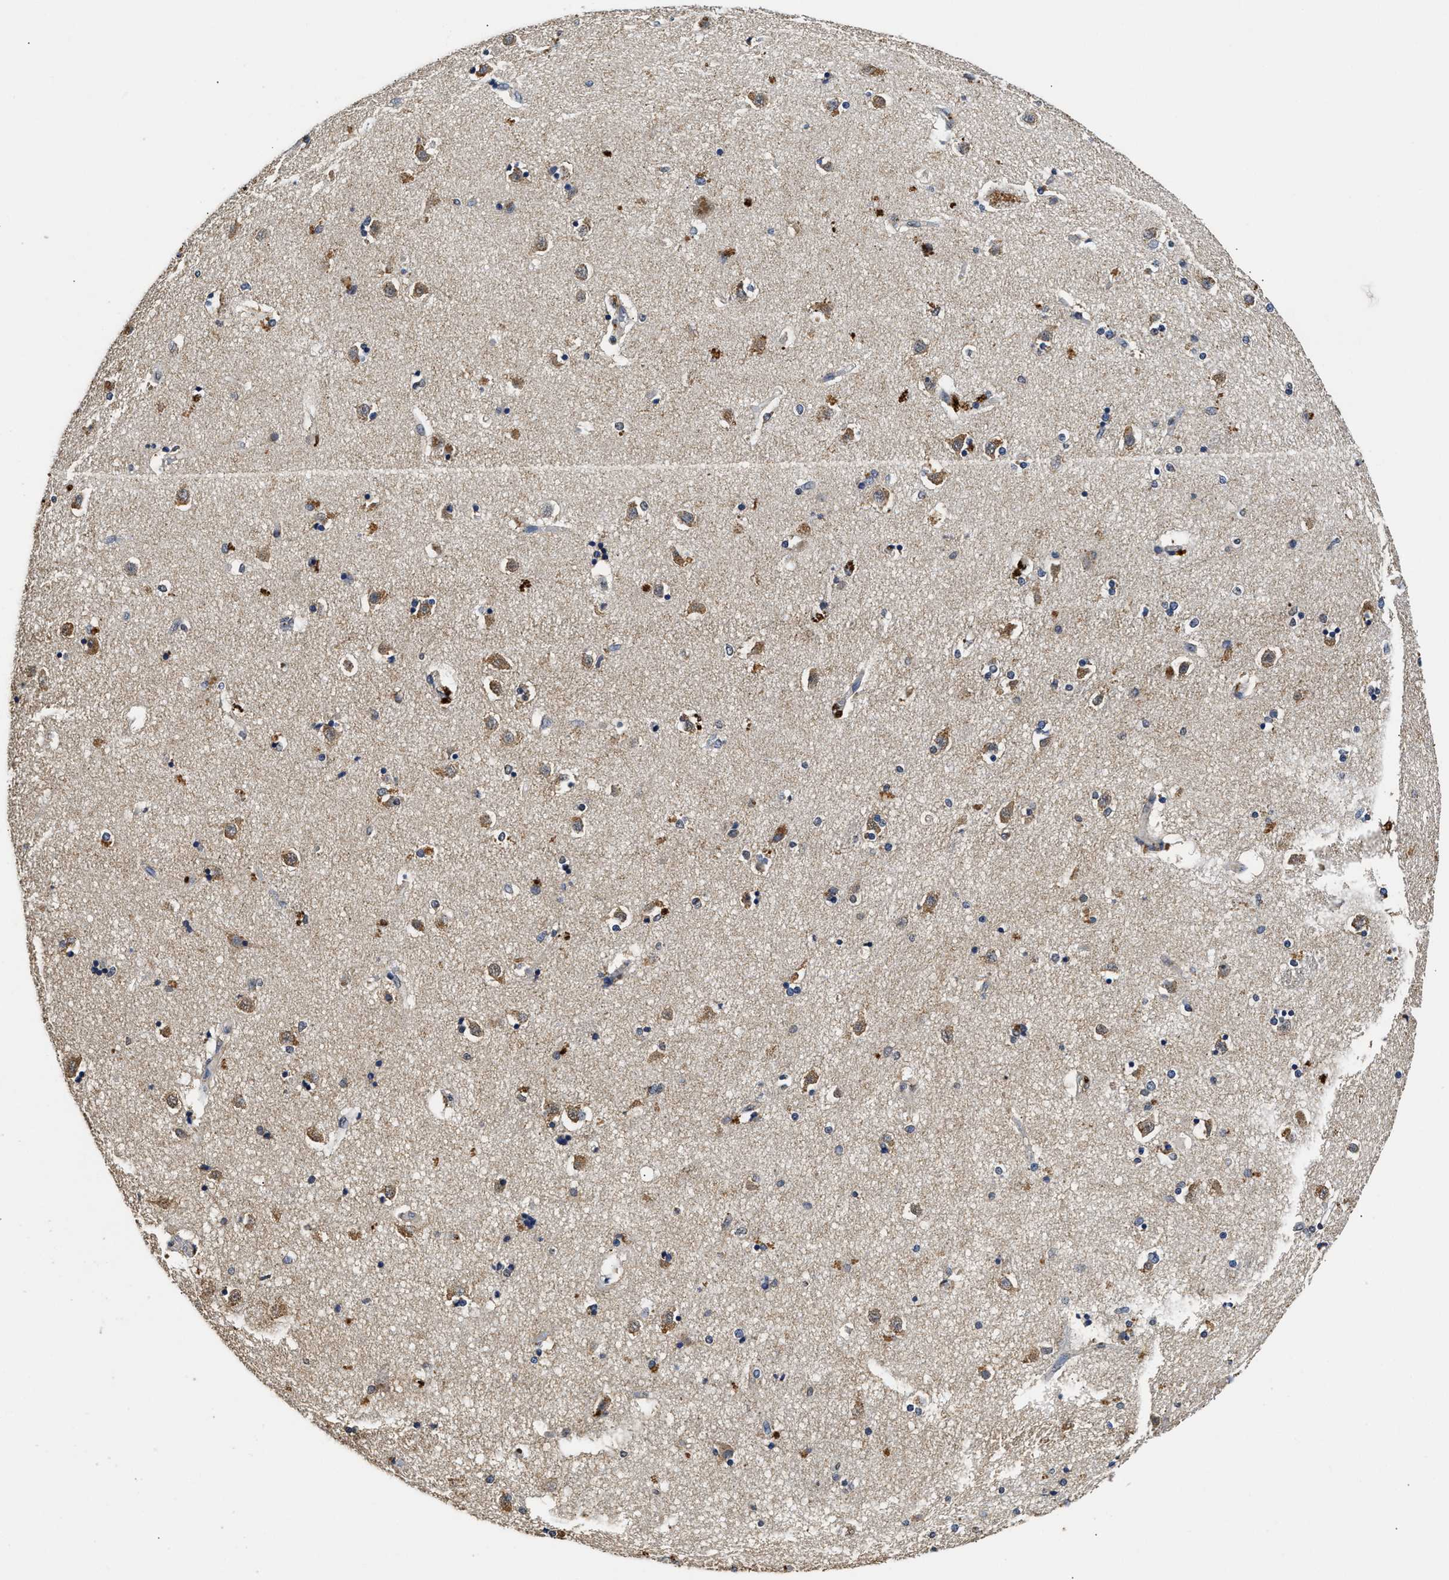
{"staining": {"intensity": "moderate", "quantity": "<25%", "location": "cytoplasmic/membranous"}, "tissue": "caudate", "cell_type": "Glial cells", "image_type": "normal", "snomed": [{"axis": "morphology", "description": "Normal tissue, NOS"}, {"axis": "topography", "description": "Lateral ventricle wall"}], "caption": "A brown stain labels moderate cytoplasmic/membranous staining of a protein in glial cells of benign caudate.", "gene": "CTNNA1", "patient": {"sex": "female", "age": 54}}